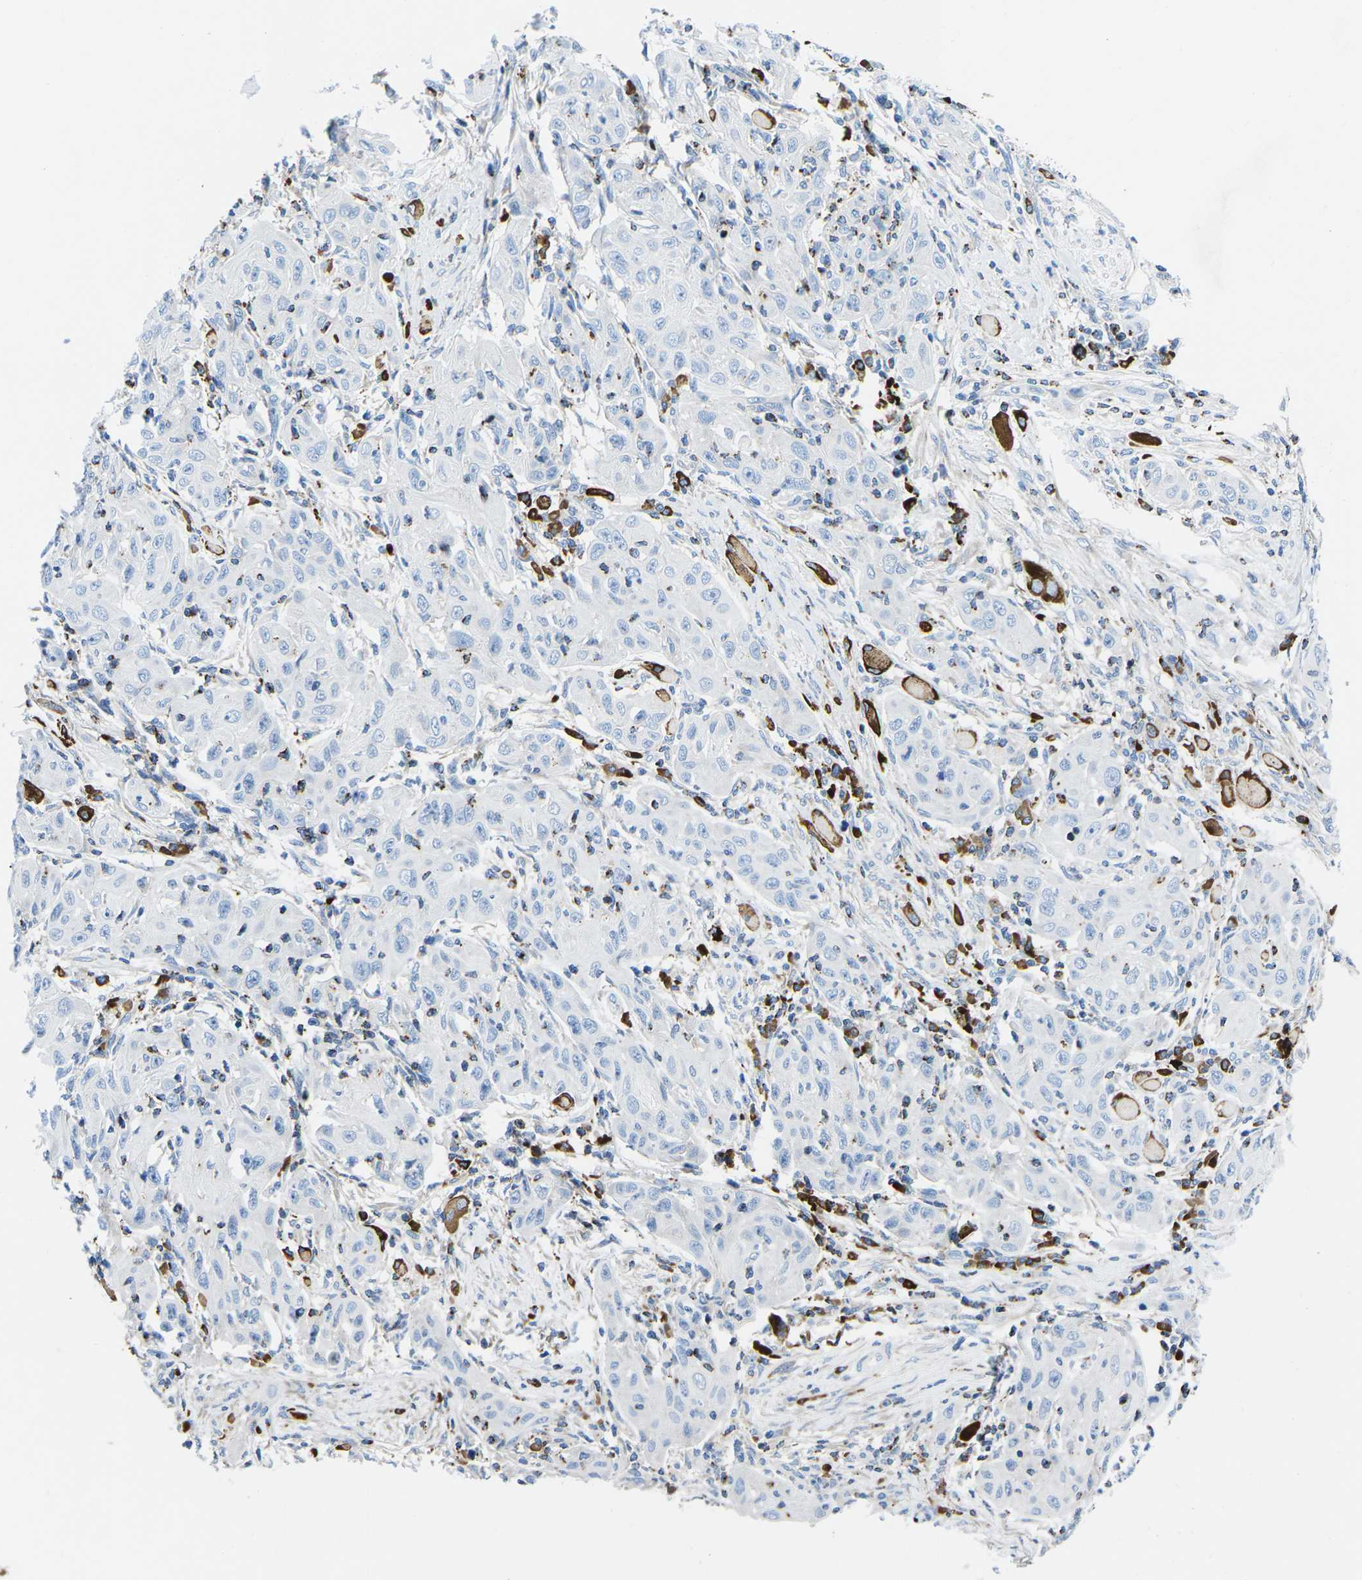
{"staining": {"intensity": "negative", "quantity": "none", "location": "none"}, "tissue": "skin cancer", "cell_type": "Tumor cells", "image_type": "cancer", "snomed": [{"axis": "morphology", "description": "Squamous cell carcinoma, NOS"}, {"axis": "topography", "description": "Skin"}], "caption": "DAB (3,3'-diaminobenzidine) immunohistochemical staining of human skin cancer exhibits no significant expression in tumor cells.", "gene": "MC4R", "patient": {"sex": "female", "age": 88}}